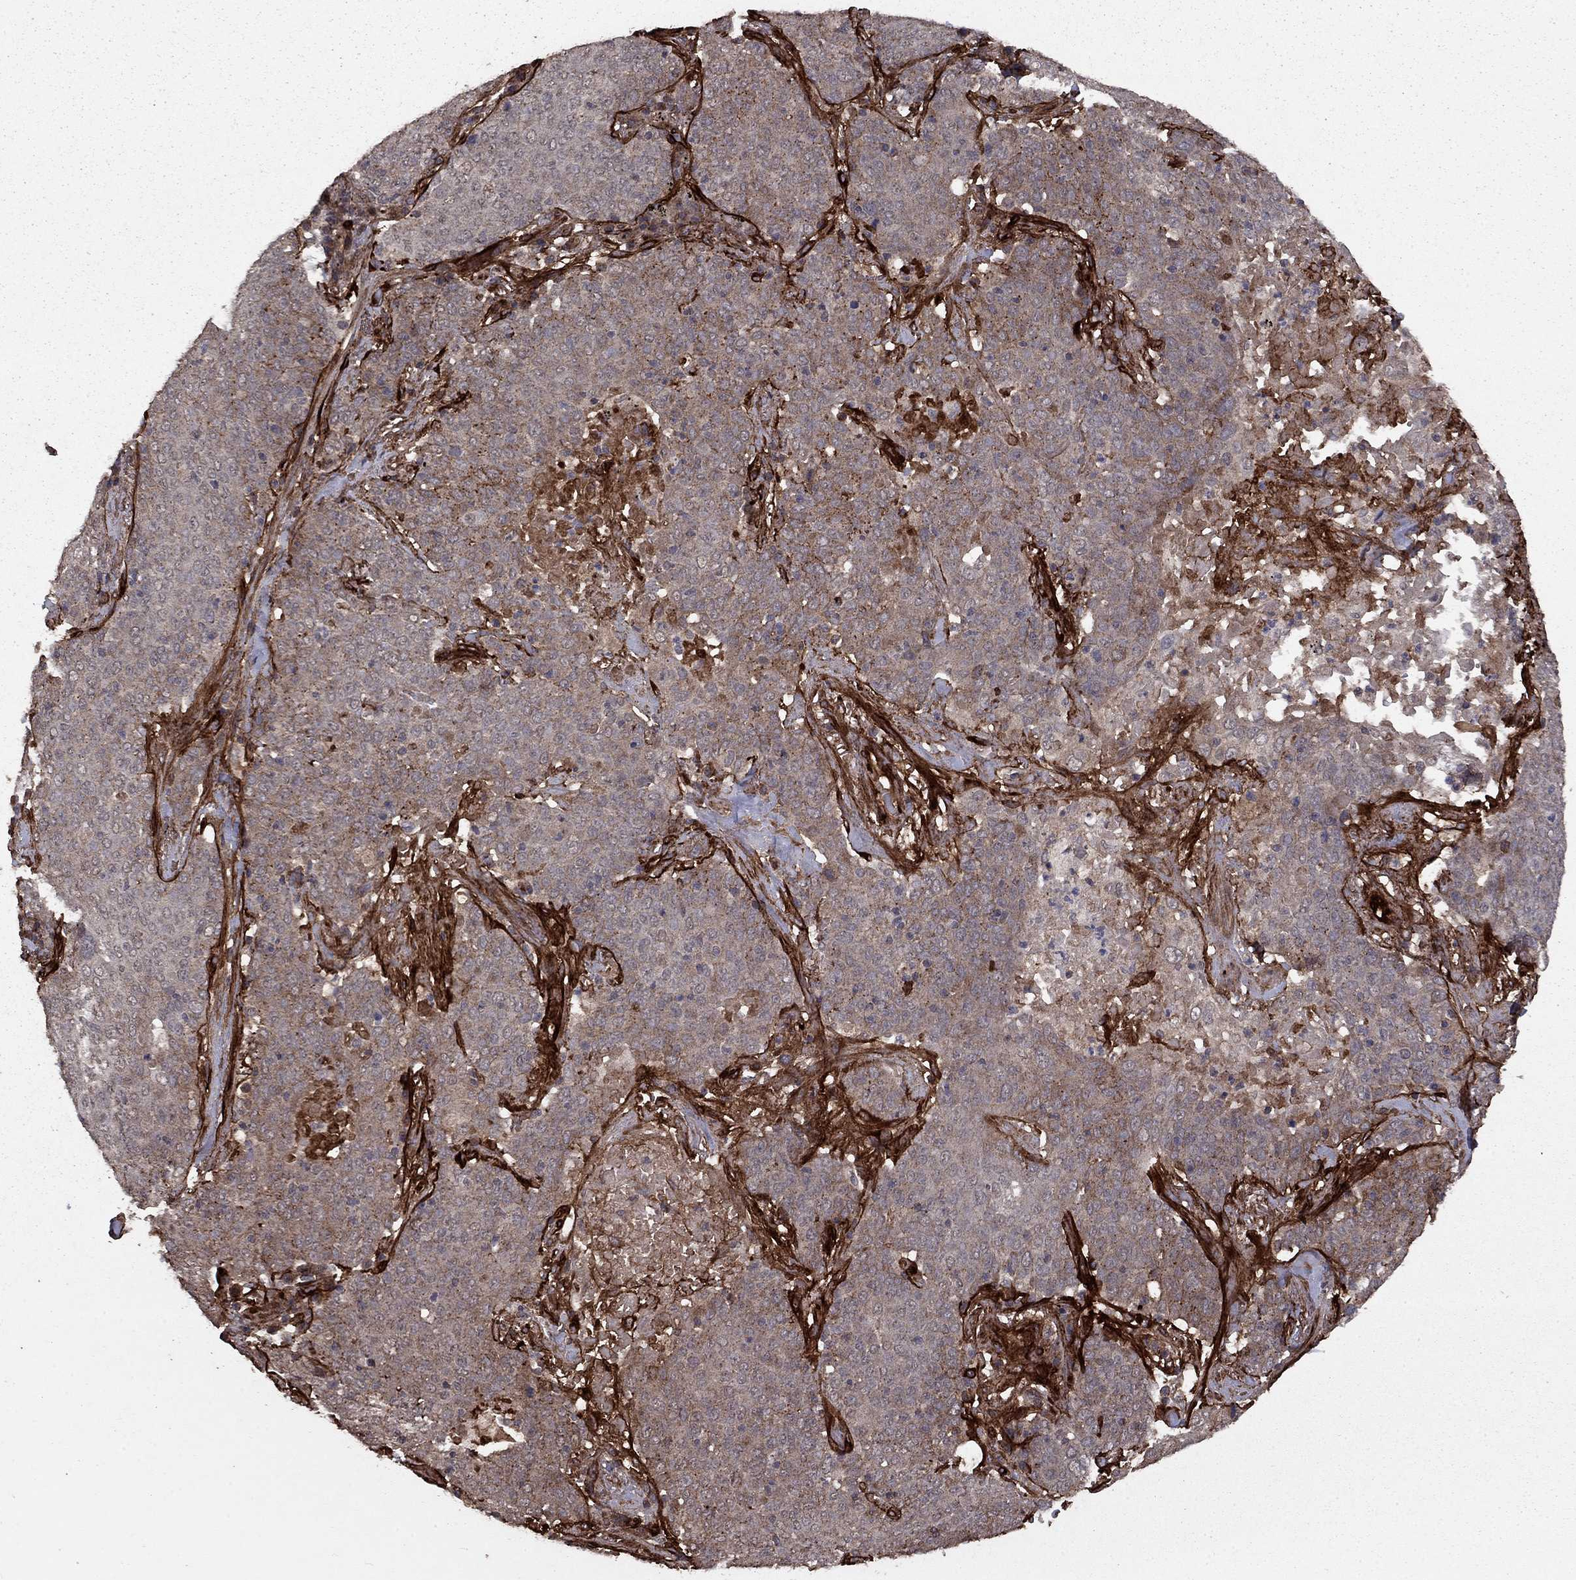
{"staining": {"intensity": "weak", "quantity": "<25%", "location": "cytoplasmic/membranous"}, "tissue": "lung cancer", "cell_type": "Tumor cells", "image_type": "cancer", "snomed": [{"axis": "morphology", "description": "Squamous cell carcinoma, NOS"}, {"axis": "topography", "description": "Lung"}], "caption": "This is an immunohistochemistry image of human lung cancer. There is no positivity in tumor cells.", "gene": "COL18A1", "patient": {"sex": "male", "age": 82}}